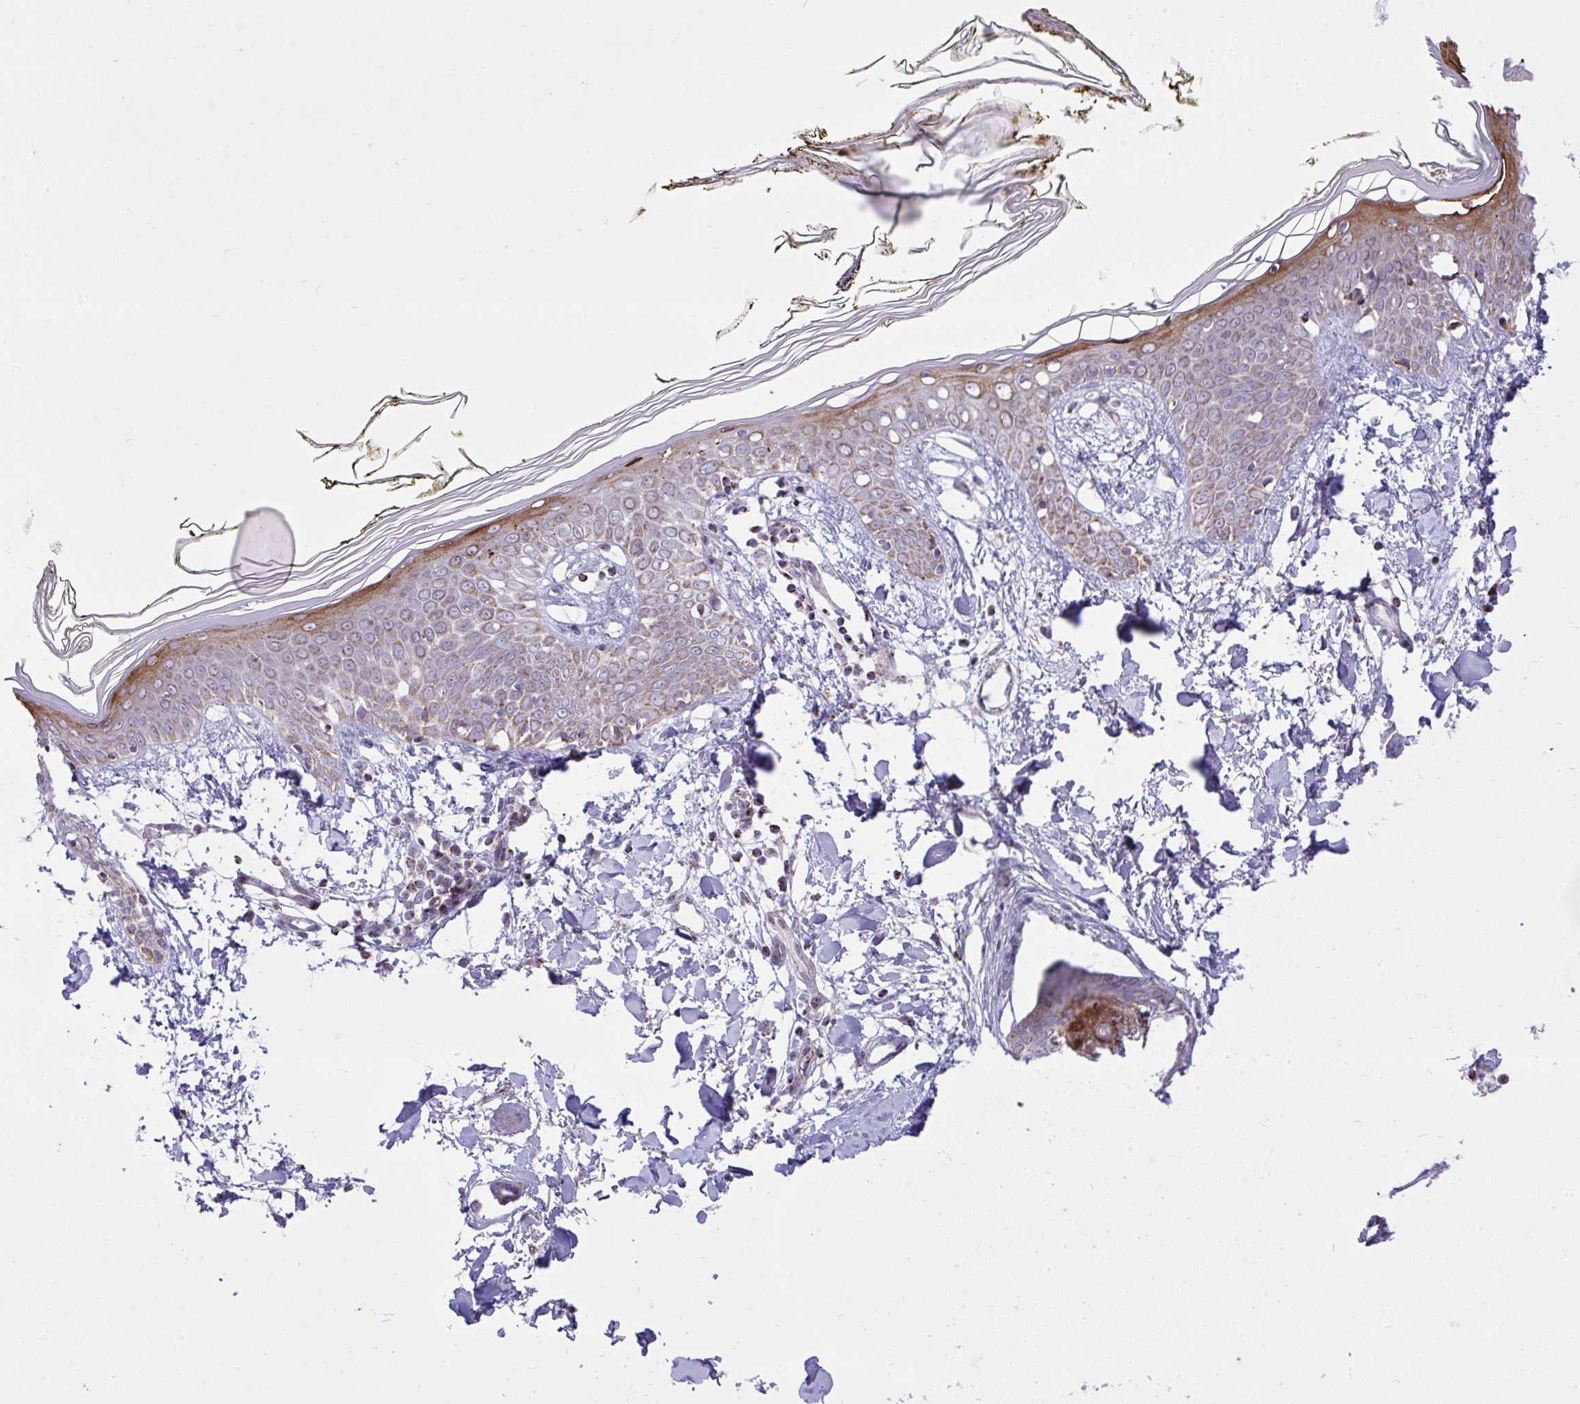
{"staining": {"intensity": "moderate", "quantity": "25%-75%", "location": "cytoplasmic/membranous"}, "tissue": "skin", "cell_type": "Fibroblasts", "image_type": "normal", "snomed": [{"axis": "morphology", "description": "Normal tissue, NOS"}, {"axis": "topography", "description": "Skin"}], "caption": "Human skin stained with a brown dye demonstrates moderate cytoplasmic/membranous positive positivity in approximately 25%-75% of fibroblasts.", "gene": "ZNF362", "patient": {"sex": "female", "age": 34}}